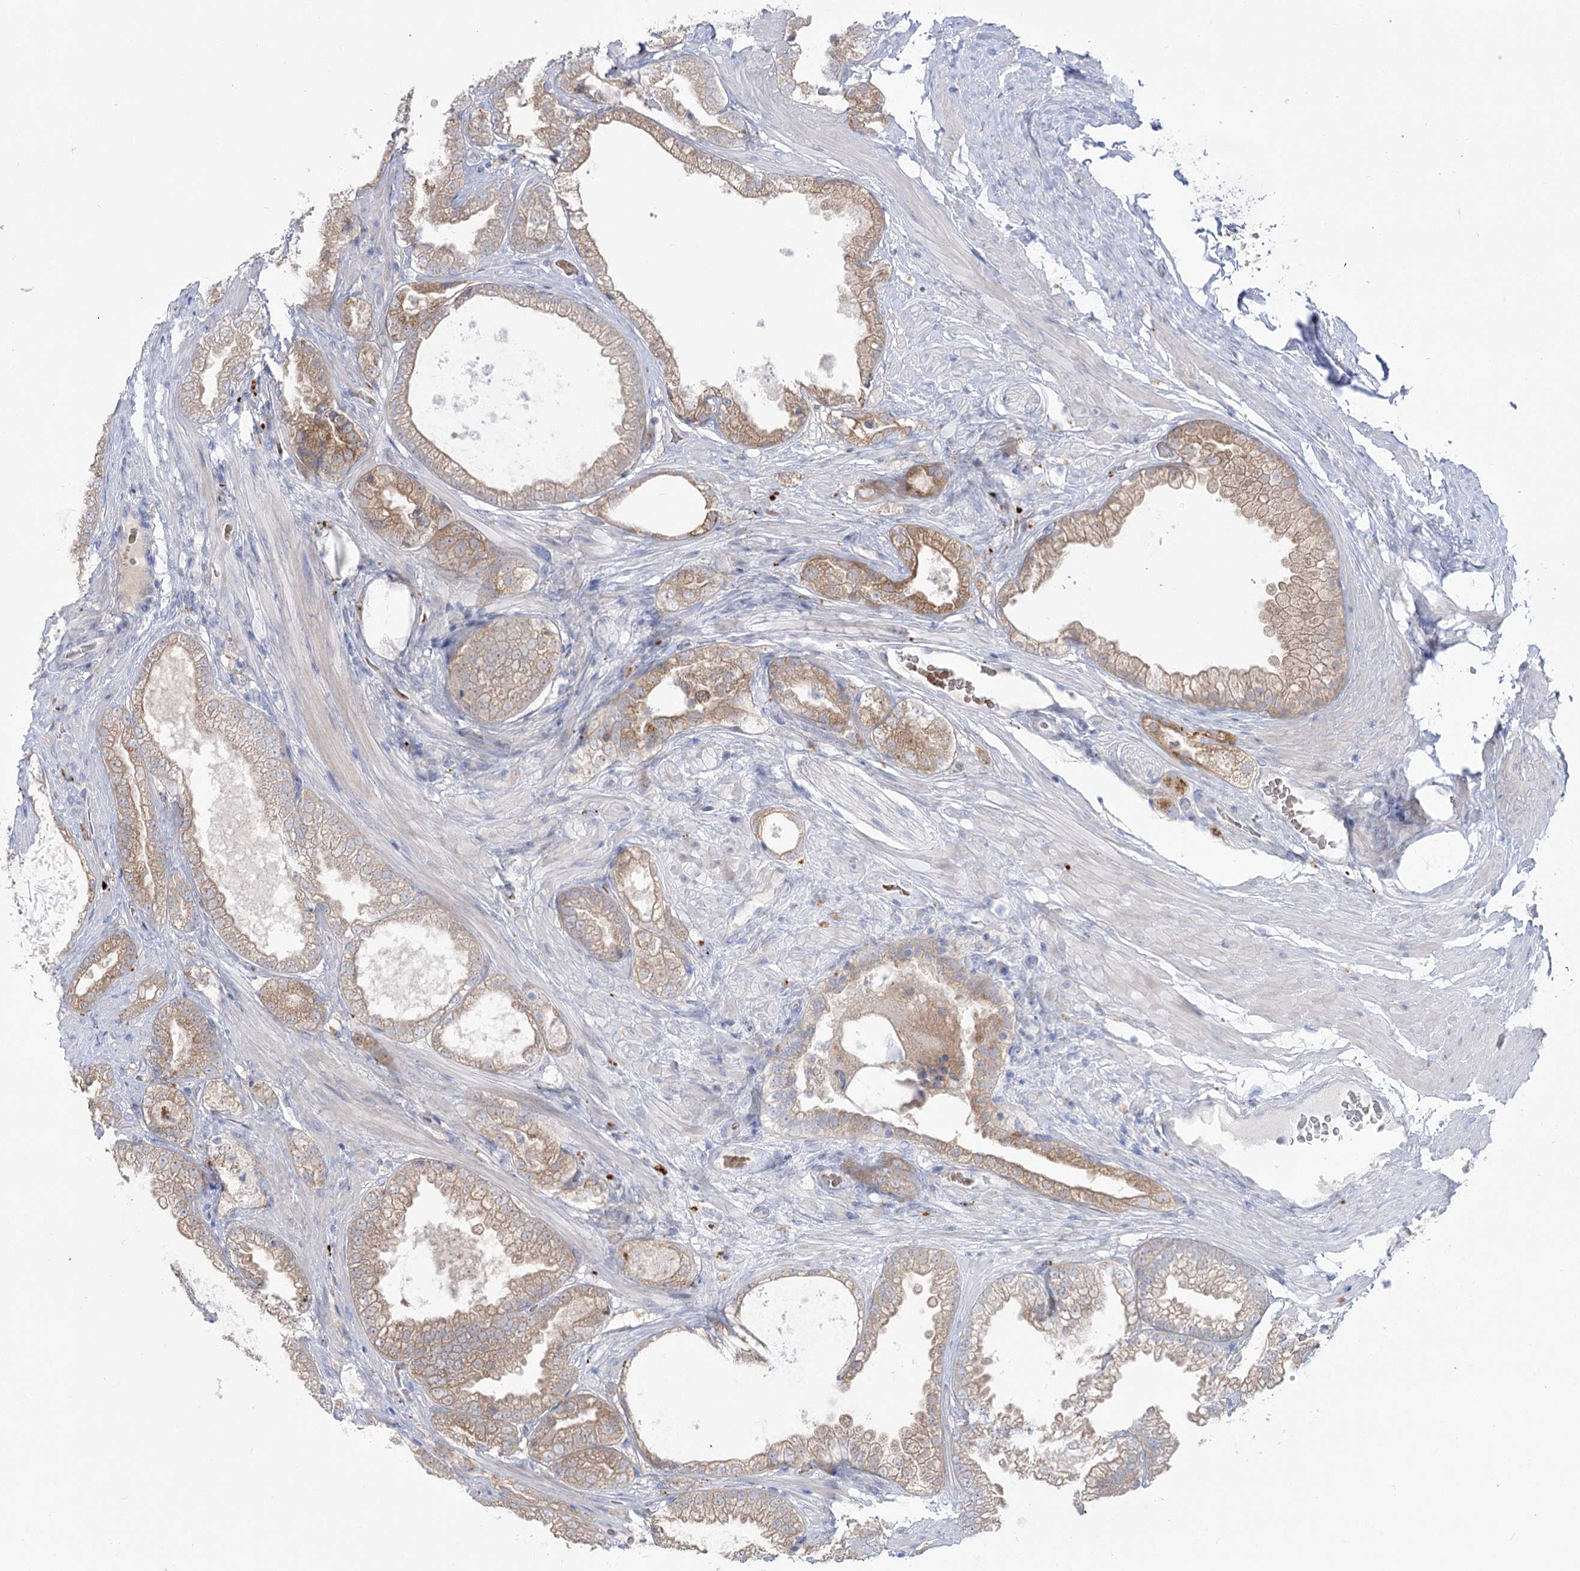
{"staining": {"intensity": "moderate", "quantity": ">75%", "location": "cytoplasmic/membranous"}, "tissue": "prostate cancer", "cell_type": "Tumor cells", "image_type": "cancer", "snomed": [{"axis": "morphology", "description": "Adenocarcinoma, High grade"}, {"axis": "topography", "description": "Prostate"}], "caption": "This histopathology image demonstrates immunohistochemistry staining of prostate cancer, with medium moderate cytoplasmic/membranous expression in about >75% of tumor cells.", "gene": "SIAE", "patient": {"sex": "male", "age": 58}}